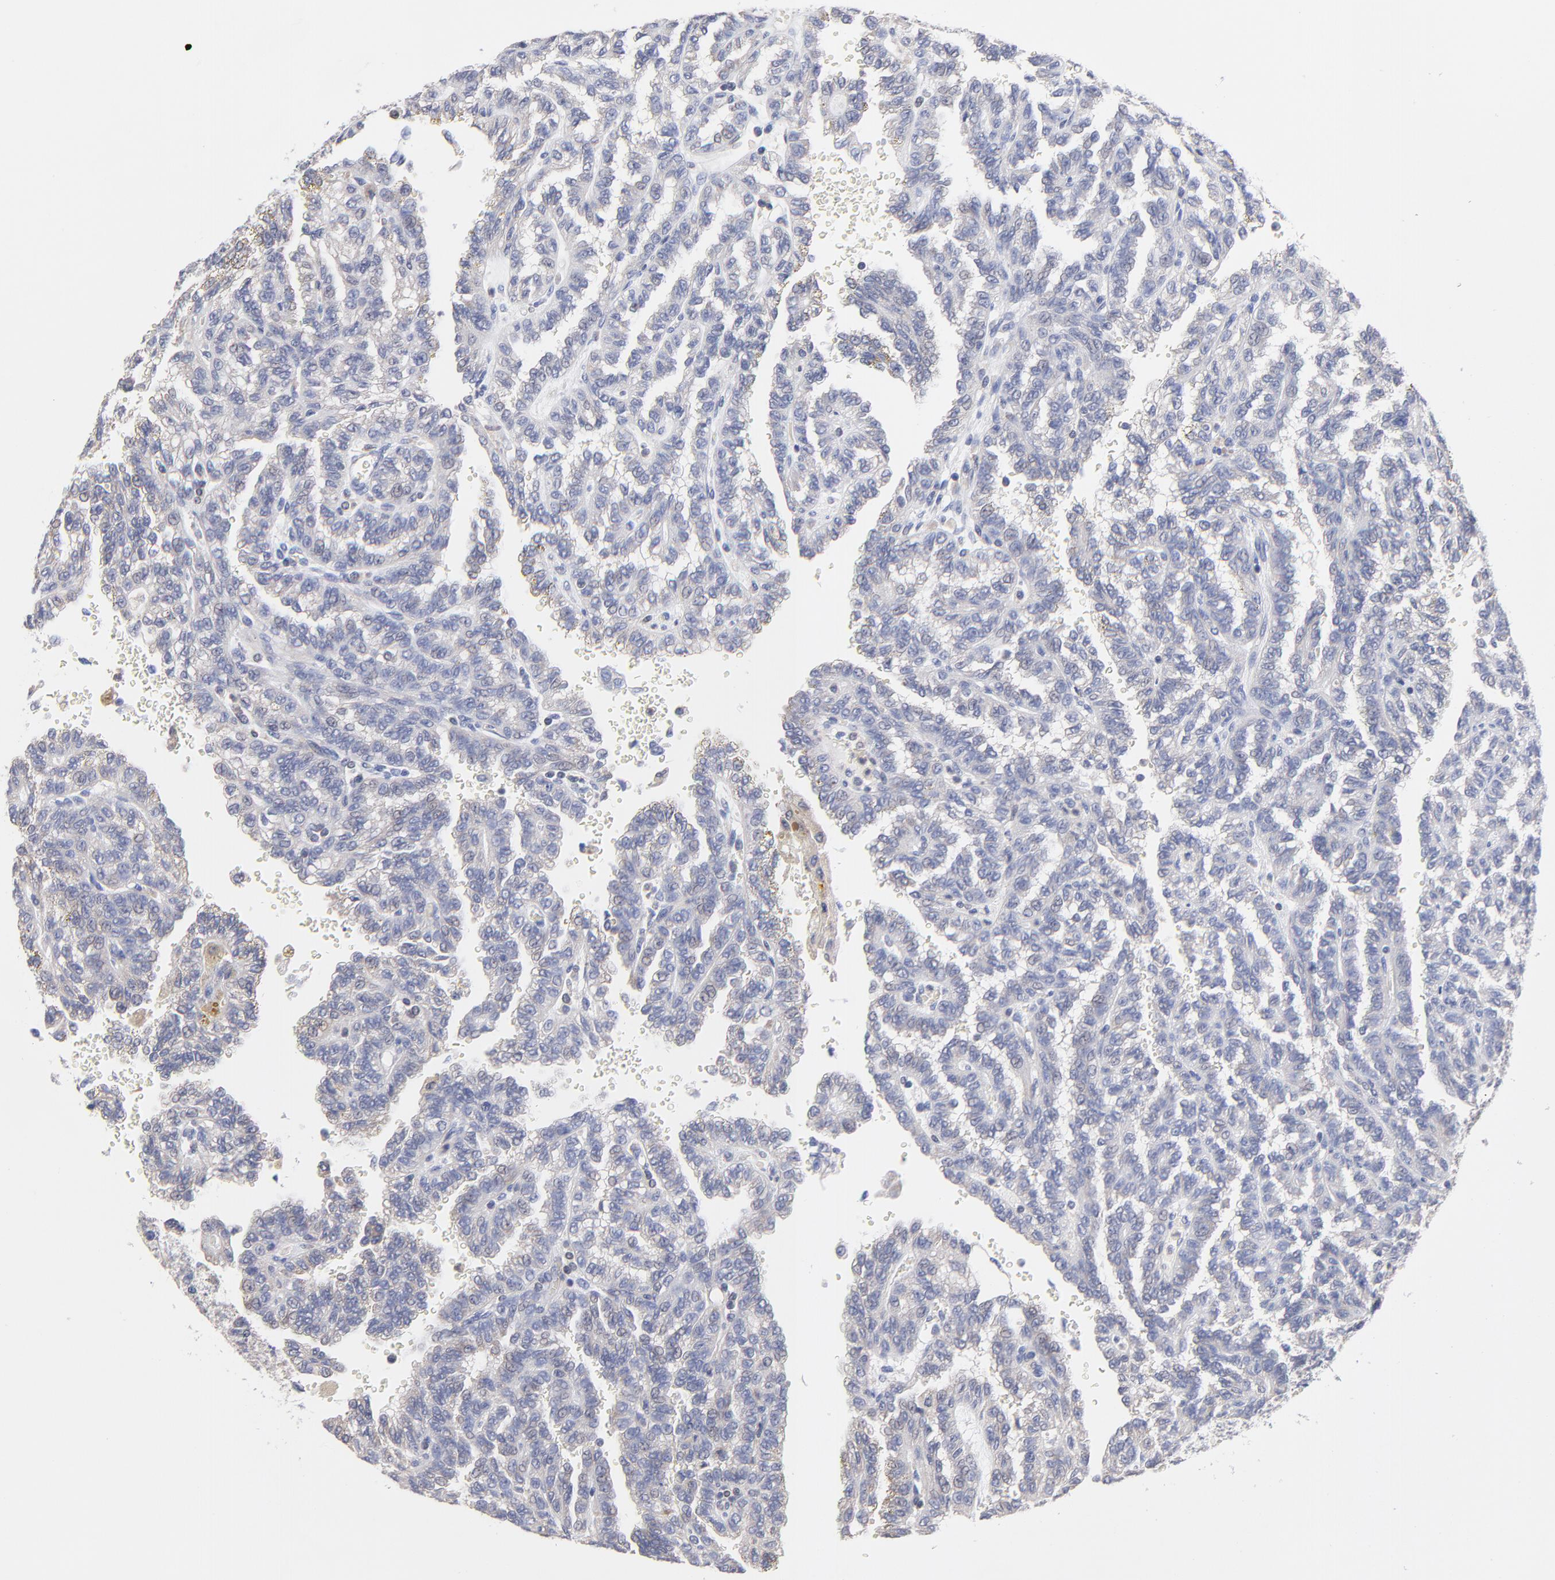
{"staining": {"intensity": "negative", "quantity": "none", "location": "none"}, "tissue": "renal cancer", "cell_type": "Tumor cells", "image_type": "cancer", "snomed": [{"axis": "morphology", "description": "Inflammation, NOS"}, {"axis": "morphology", "description": "Adenocarcinoma, NOS"}, {"axis": "topography", "description": "Kidney"}], "caption": "Protein analysis of renal cancer displays no significant expression in tumor cells. (Brightfield microscopy of DAB immunohistochemistry (IHC) at high magnification).", "gene": "PCMT1", "patient": {"sex": "male", "age": 68}}